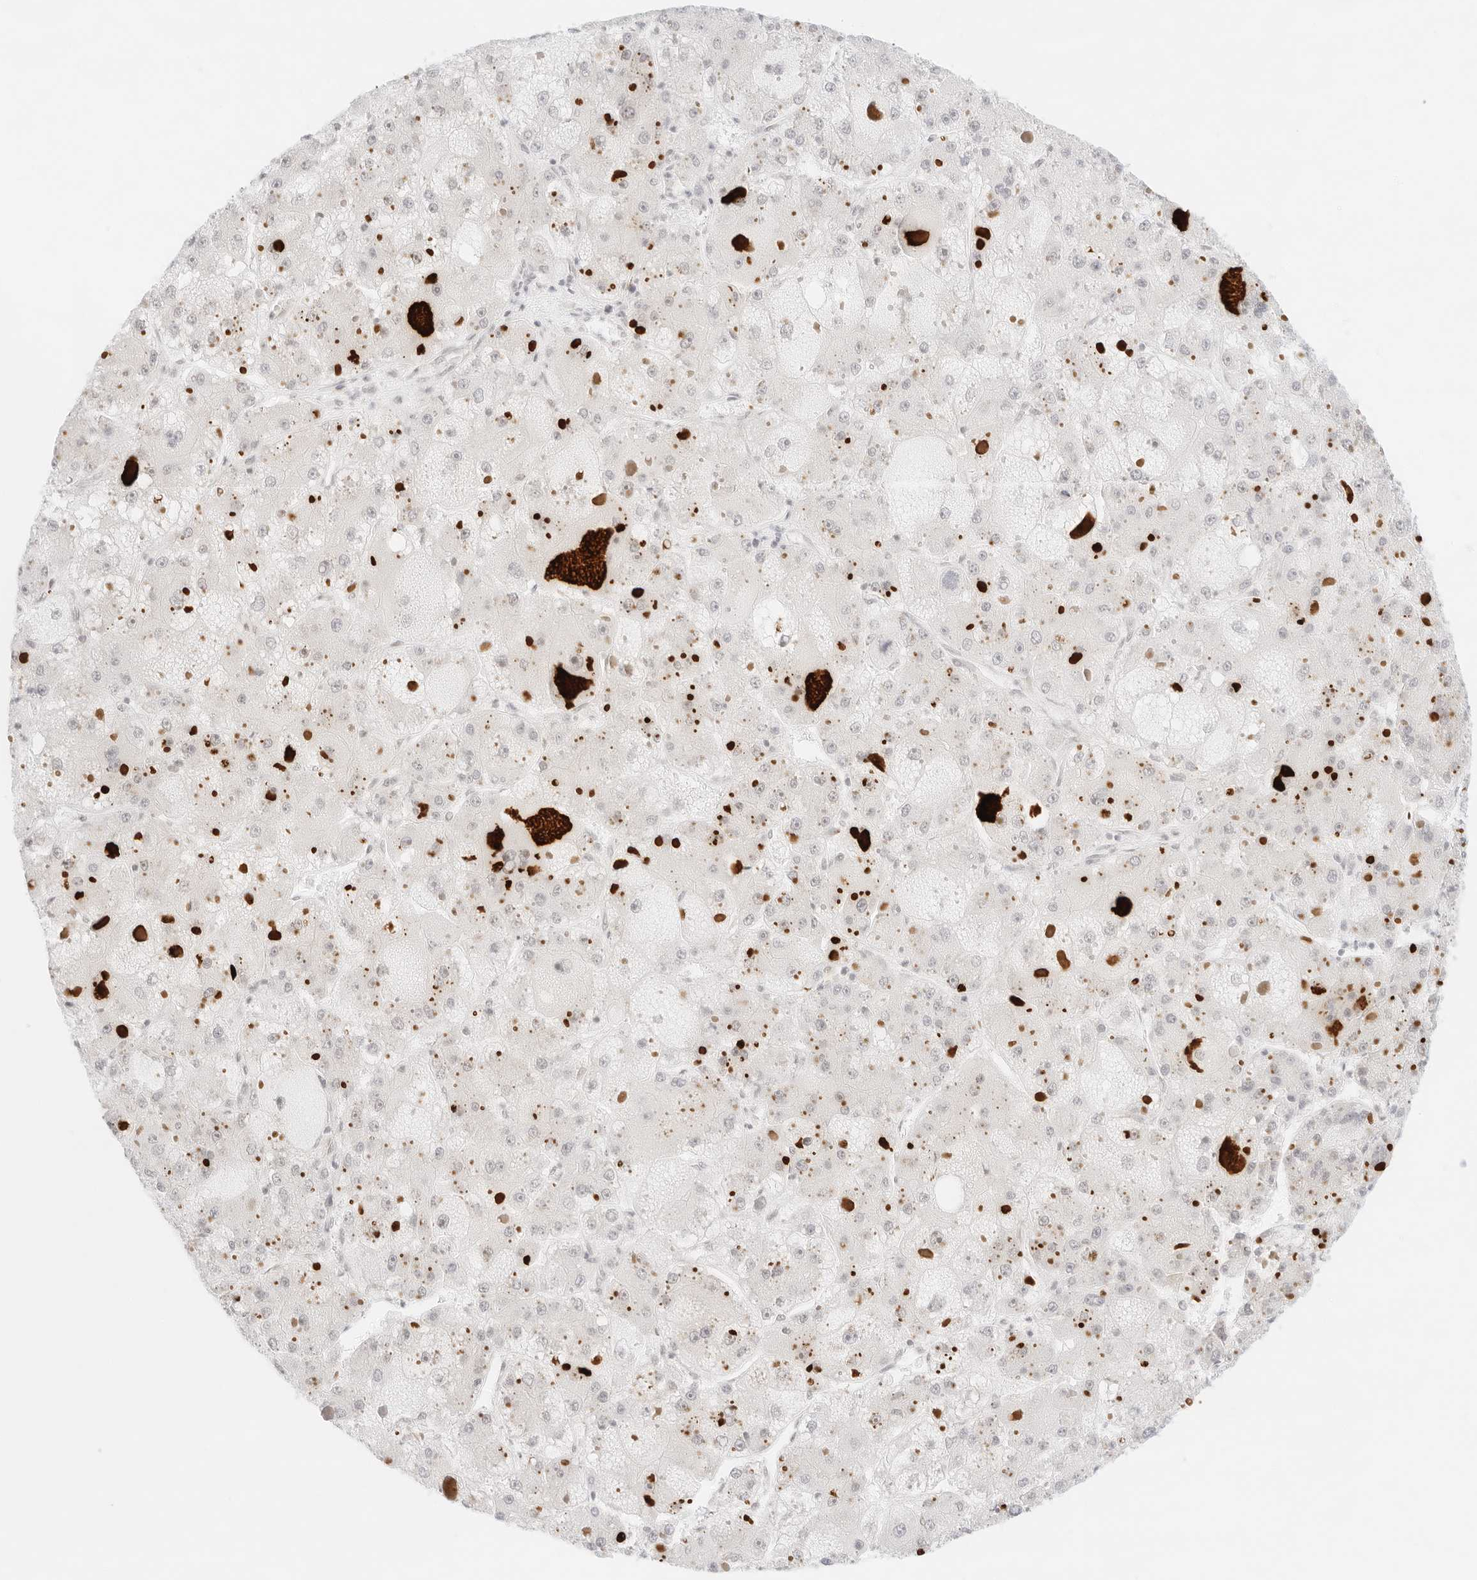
{"staining": {"intensity": "negative", "quantity": "none", "location": "none"}, "tissue": "liver cancer", "cell_type": "Tumor cells", "image_type": "cancer", "snomed": [{"axis": "morphology", "description": "Carcinoma, Hepatocellular, NOS"}, {"axis": "topography", "description": "Liver"}], "caption": "A photomicrograph of human liver cancer is negative for staining in tumor cells. (Immunohistochemistry (ihc), brightfield microscopy, high magnification).", "gene": "GNAS", "patient": {"sex": "female", "age": 73}}